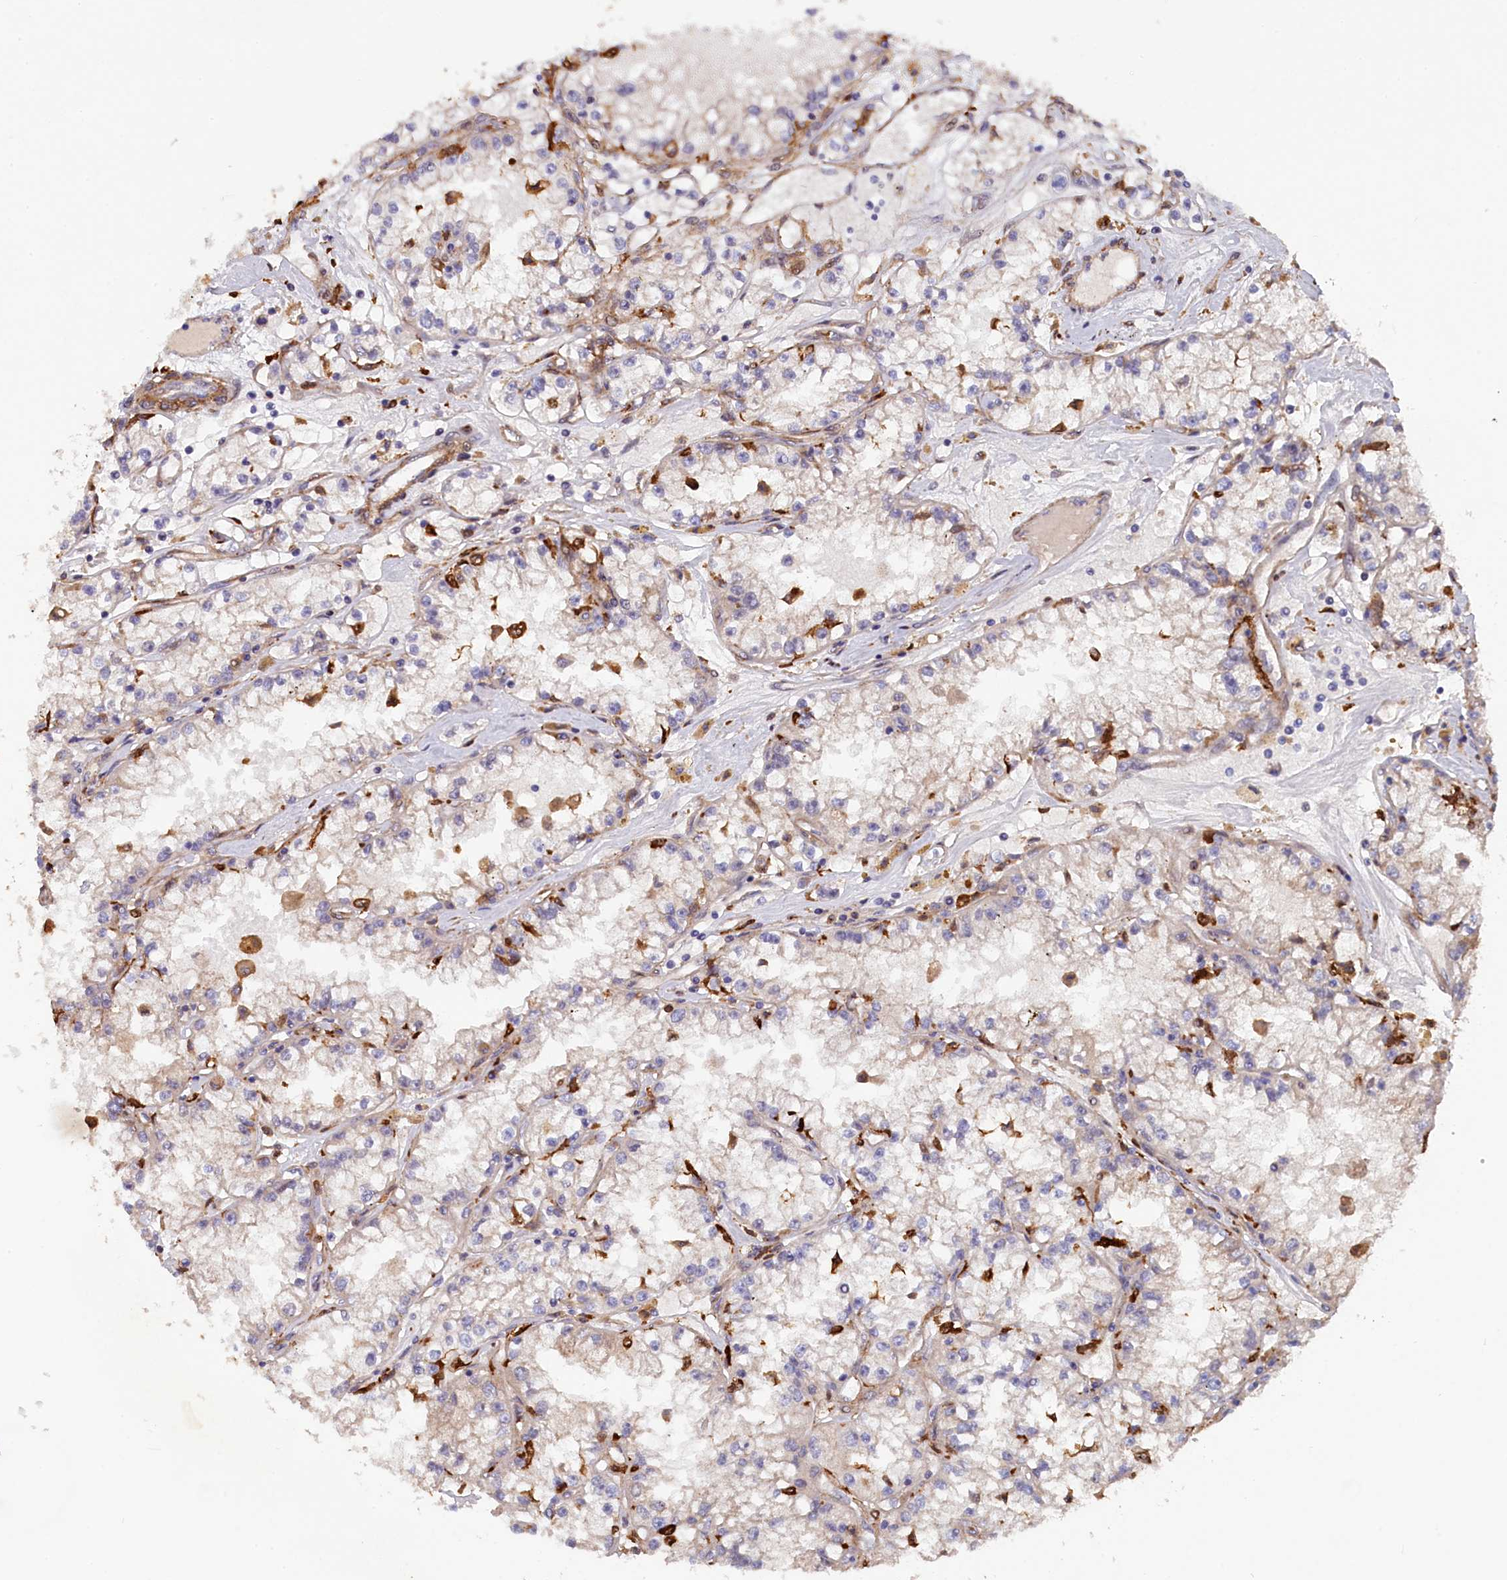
{"staining": {"intensity": "negative", "quantity": "none", "location": "none"}, "tissue": "renal cancer", "cell_type": "Tumor cells", "image_type": "cancer", "snomed": [{"axis": "morphology", "description": "Adenocarcinoma, NOS"}, {"axis": "topography", "description": "Kidney"}], "caption": "IHC of renal cancer demonstrates no staining in tumor cells.", "gene": "FERMT1", "patient": {"sex": "male", "age": 56}}